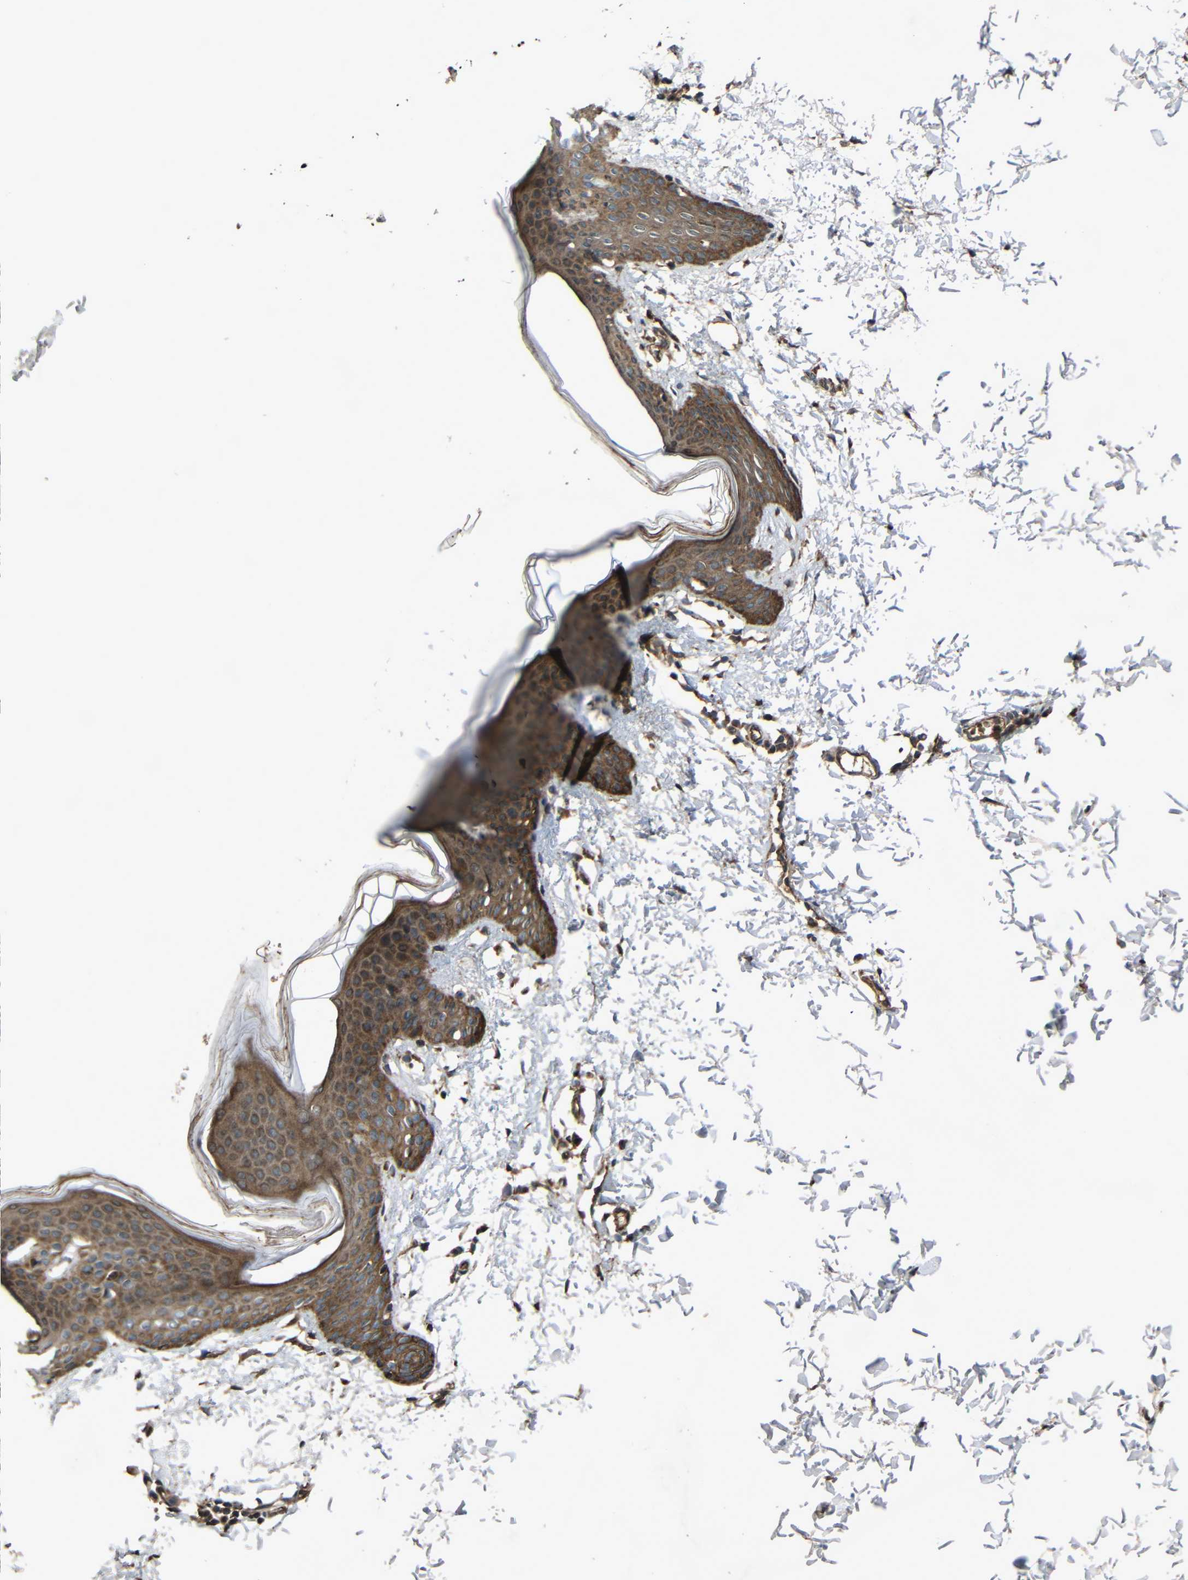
{"staining": {"intensity": "moderate", "quantity": ">75%", "location": "cytoplasmic/membranous"}, "tissue": "skin", "cell_type": "Fibroblasts", "image_type": "normal", "snomed": [{"axis": "morphology", "description": "Normal tissue, NOS"}, {"axis": "topography", "description": "Skin"}], "caption": "Protein expression analysis of benign human skin reveals moderate cytoplasmic/membranous expression in approximately >75% of fibroblasts.", "gene": "C1GALT1", "patient": {"sex": "female", "age": 17}}